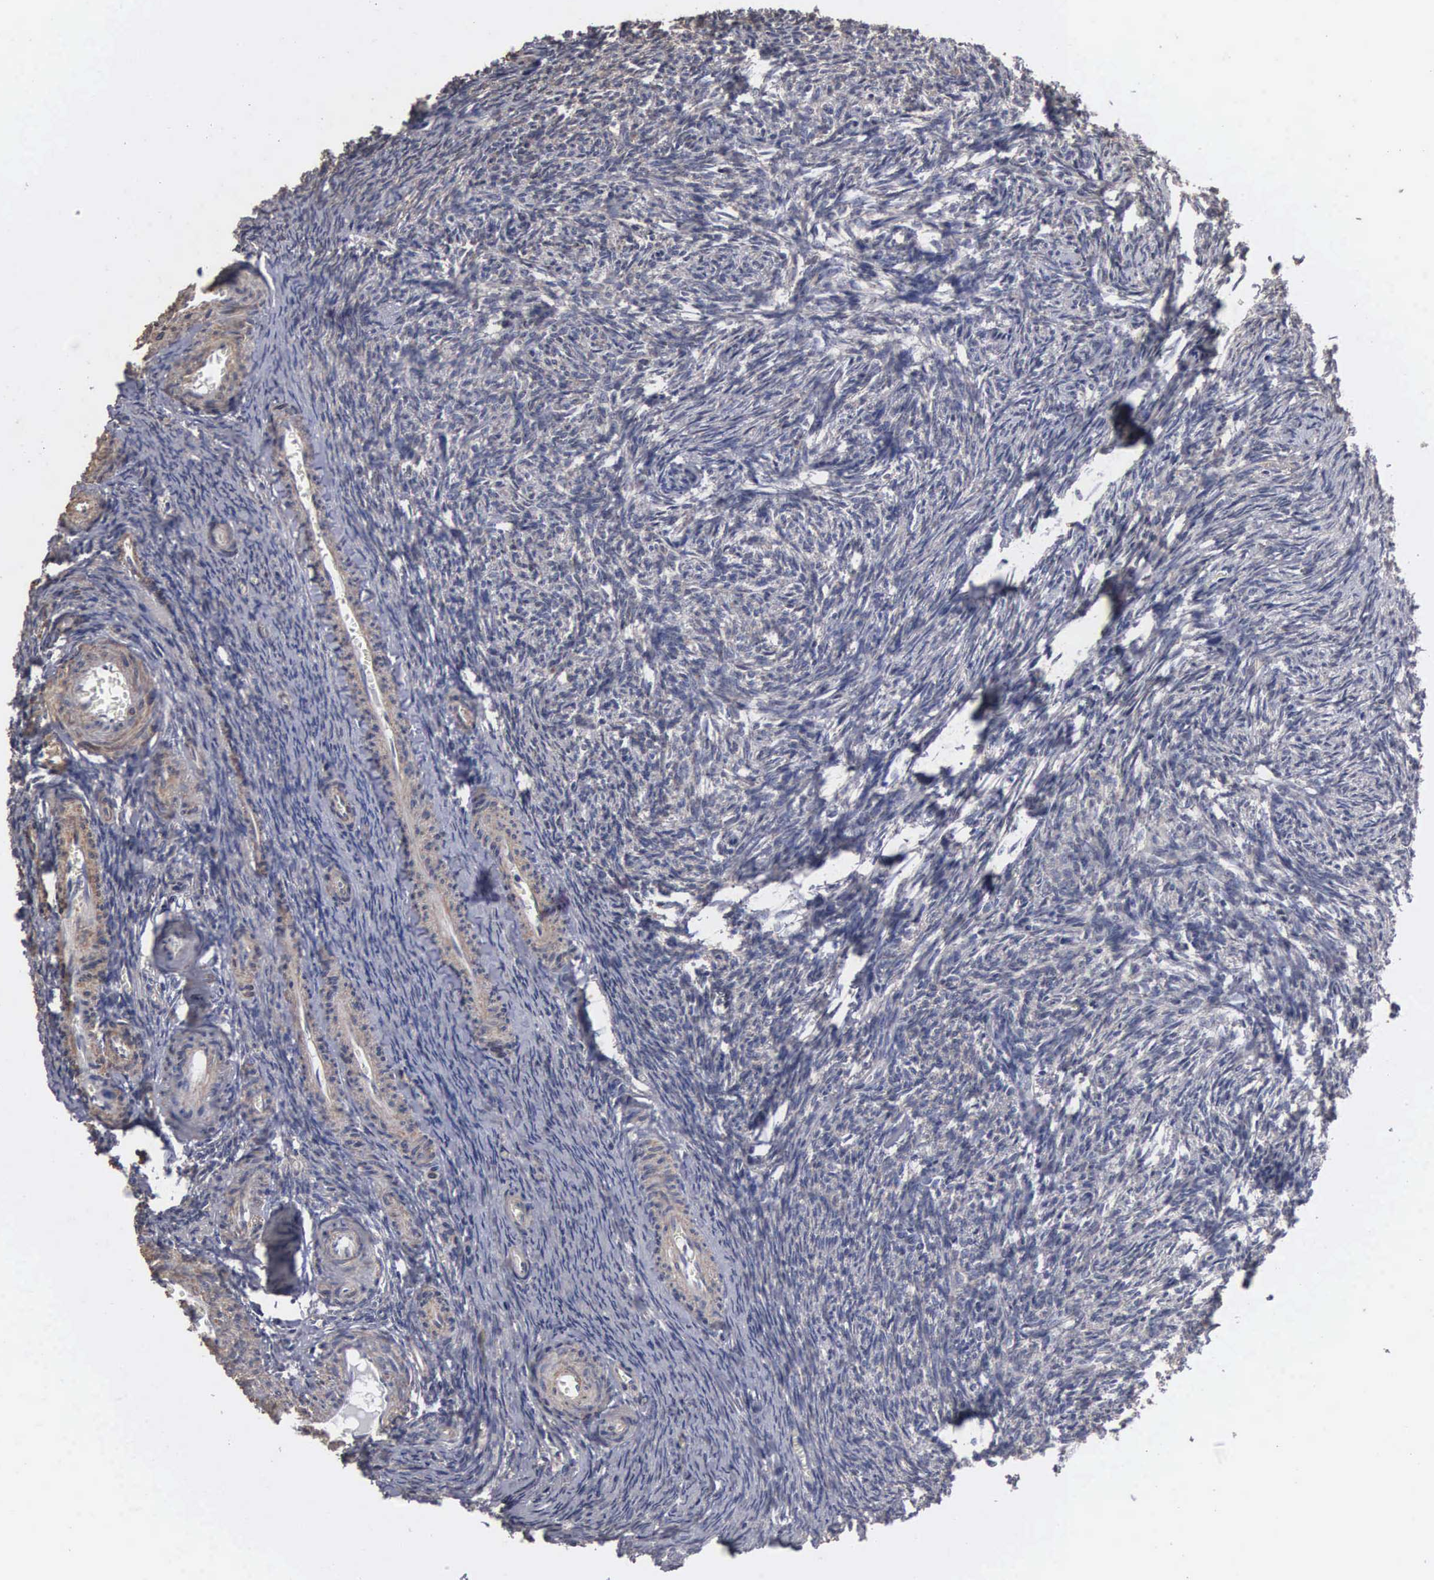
{"staining": {"intensity": "weak", "quantity": "25%-75%", "location": "cytoplasmic/membranous"}, "tissue": "ovary", "cell_type": "Ovarian stroma cells", "image_type": "normal", "snomed": [{"axis": "morphology", "description": "Normal tissue, NOS"}, {"axis": "topography", "description": "Ovary"}], "caption": "Weak cytoplasmic/membranous positivity for a protein is identified in about 25%-75% of ovarian stroma cells of benign ovary using IHC.", "gene": "NGDN", "patient": {"sex": "female", "age": 54}}